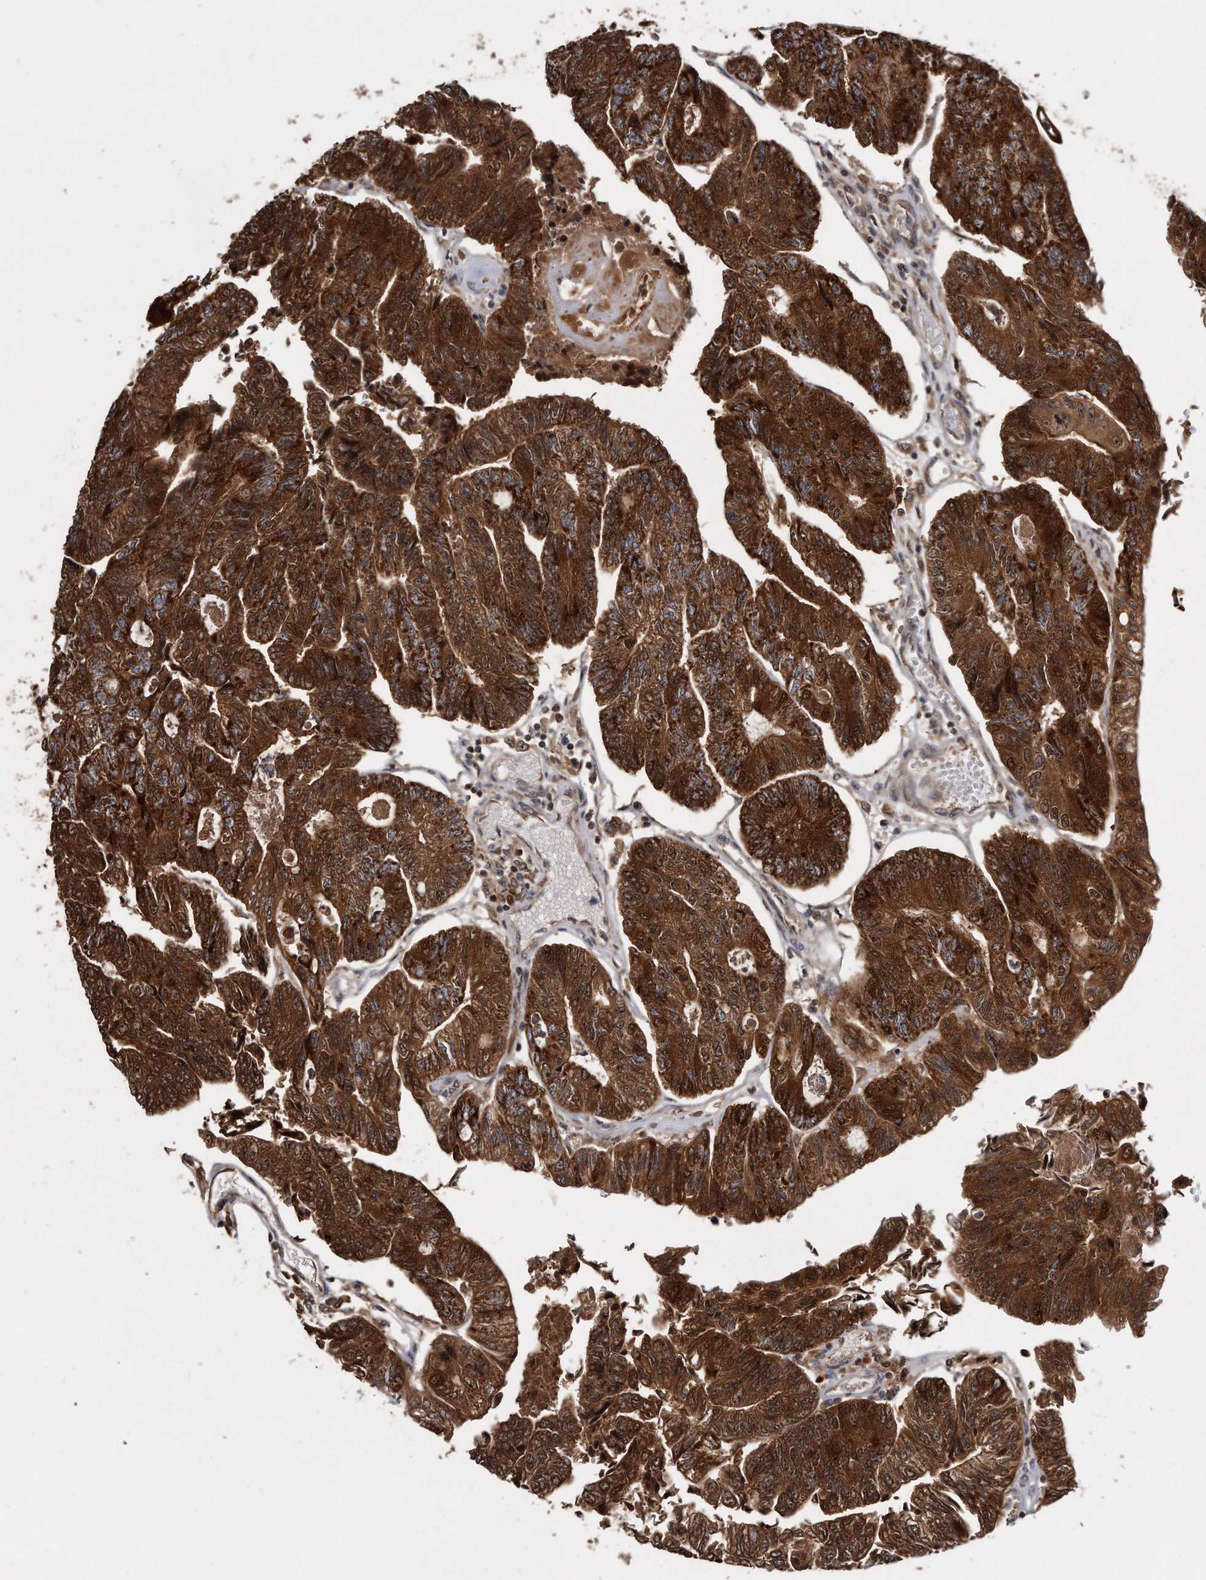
{"staining": {"intensity": "strong", "quantity": ">75%", "location": "cytoplasmic/membranous"}, "tissue": "colorectal cancer", "cell_type": "Tumor cells", "image_type": "cancer", "snomed": [{"axis": "morphology", "description": "Adenocarcinoma, NOS"}, {"axis": "topography", "description": "Colon"}], "caption": "Adenocarcinoma (colorectal) was stained to show a protein in brown. There is high levels of strong cytoplasmic/membranous positivity in about >75% of tumor cells. The protein is stained brown, and the nuclei are stained in blue (DAB (3,3'-diaminobenzidine) IHC with brightfield microscopy, high magnification).", "gene": "FAM136A", "patient": {"sex": "female", "age": 67}}